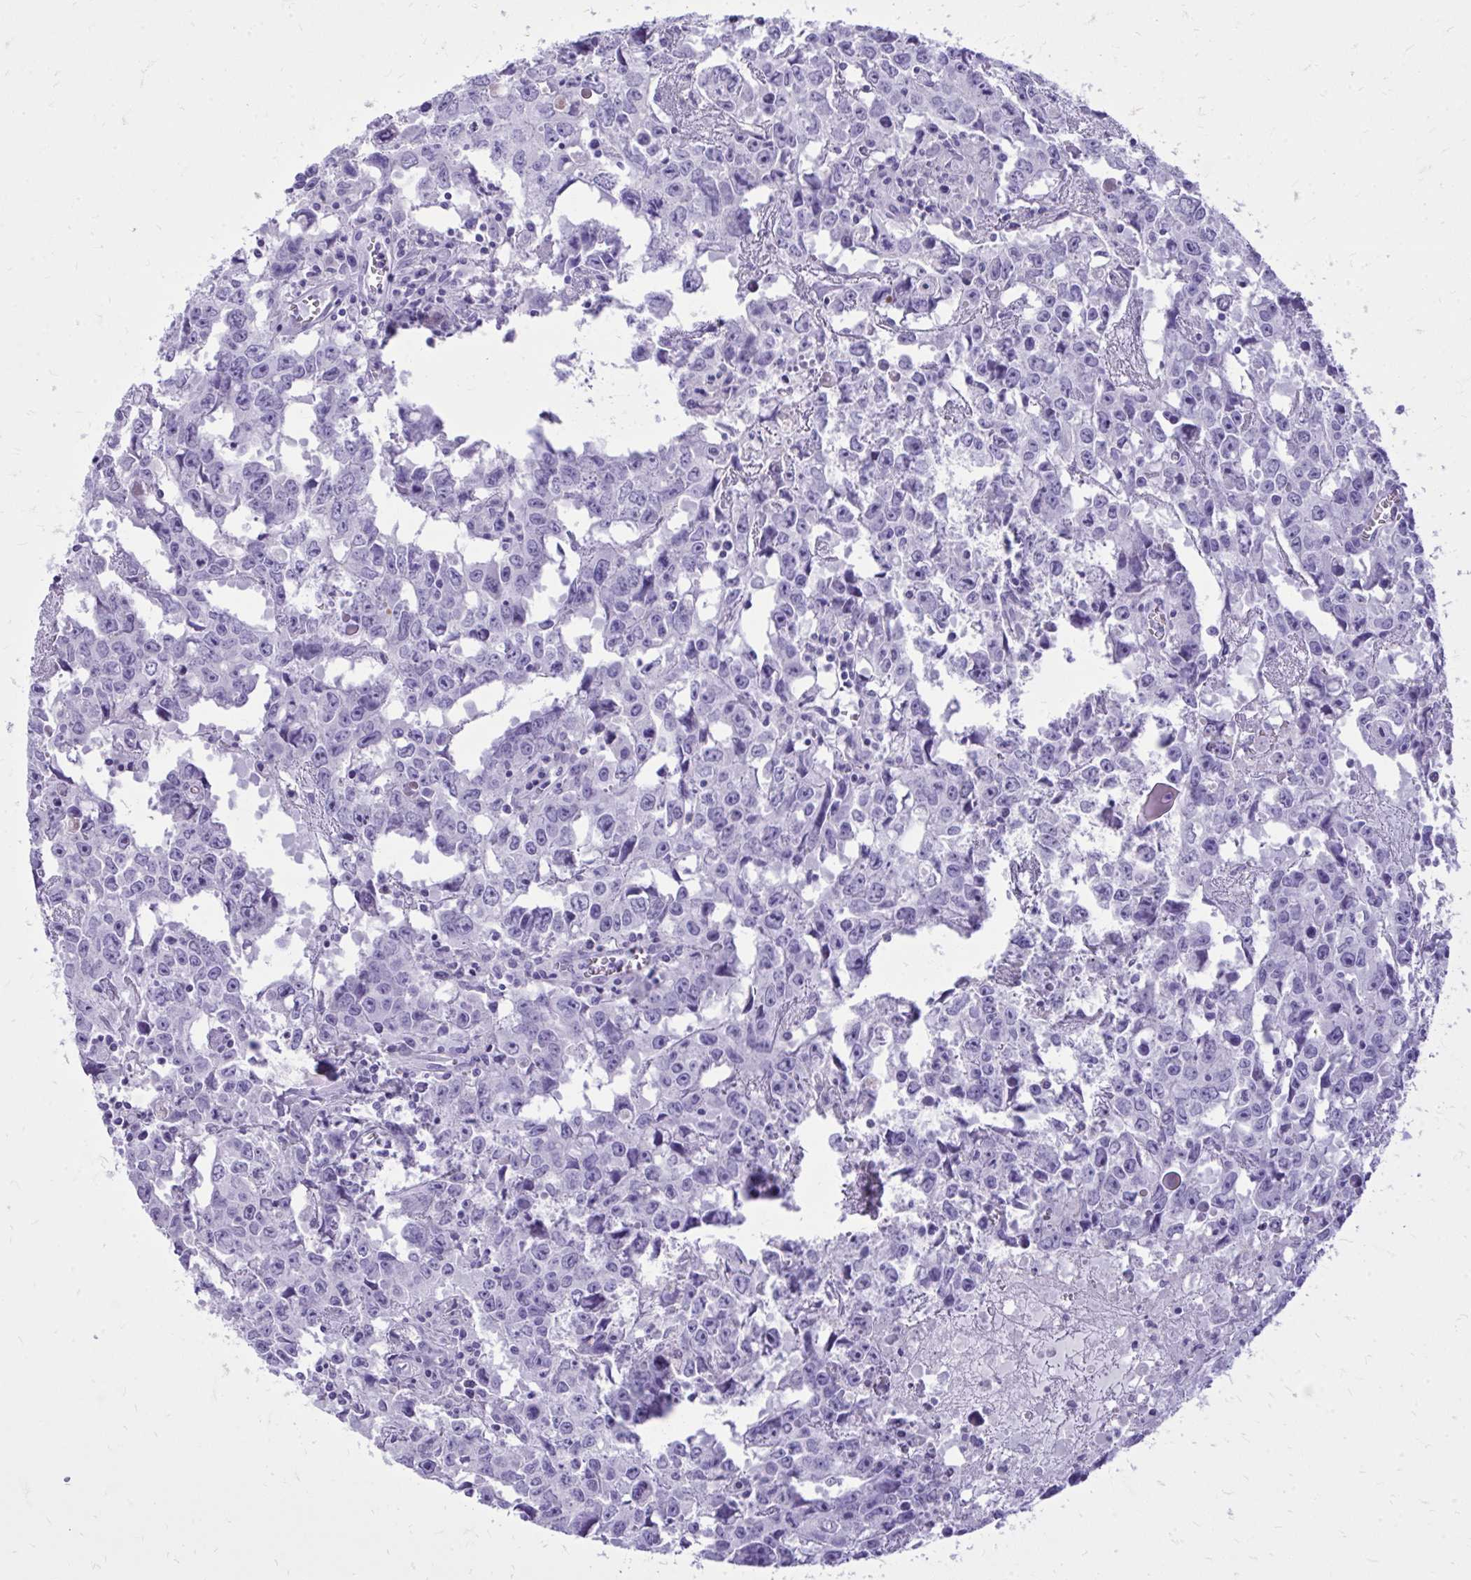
{"staining": {"intensity": "negative", "quantity": "none", "location": "none"}, "tissue": "testis cancer", "cell_type": "Tumor cells", "image_type": "cancer", "snomed": [{"axis": "morphology", "description": "Carcinoma, Embryonal, NOS"}, {"axis": "topography", "description": "Testis"}], "caption": "High magnification brightfield microscopy of testis embryonal carcinoma stained with DAB (brown) and counterstained with hematoxylin (blue): tumor cells show no significant staining.", "gene": "BCL6B", "patient": {"sex": "male", "age": 22}}